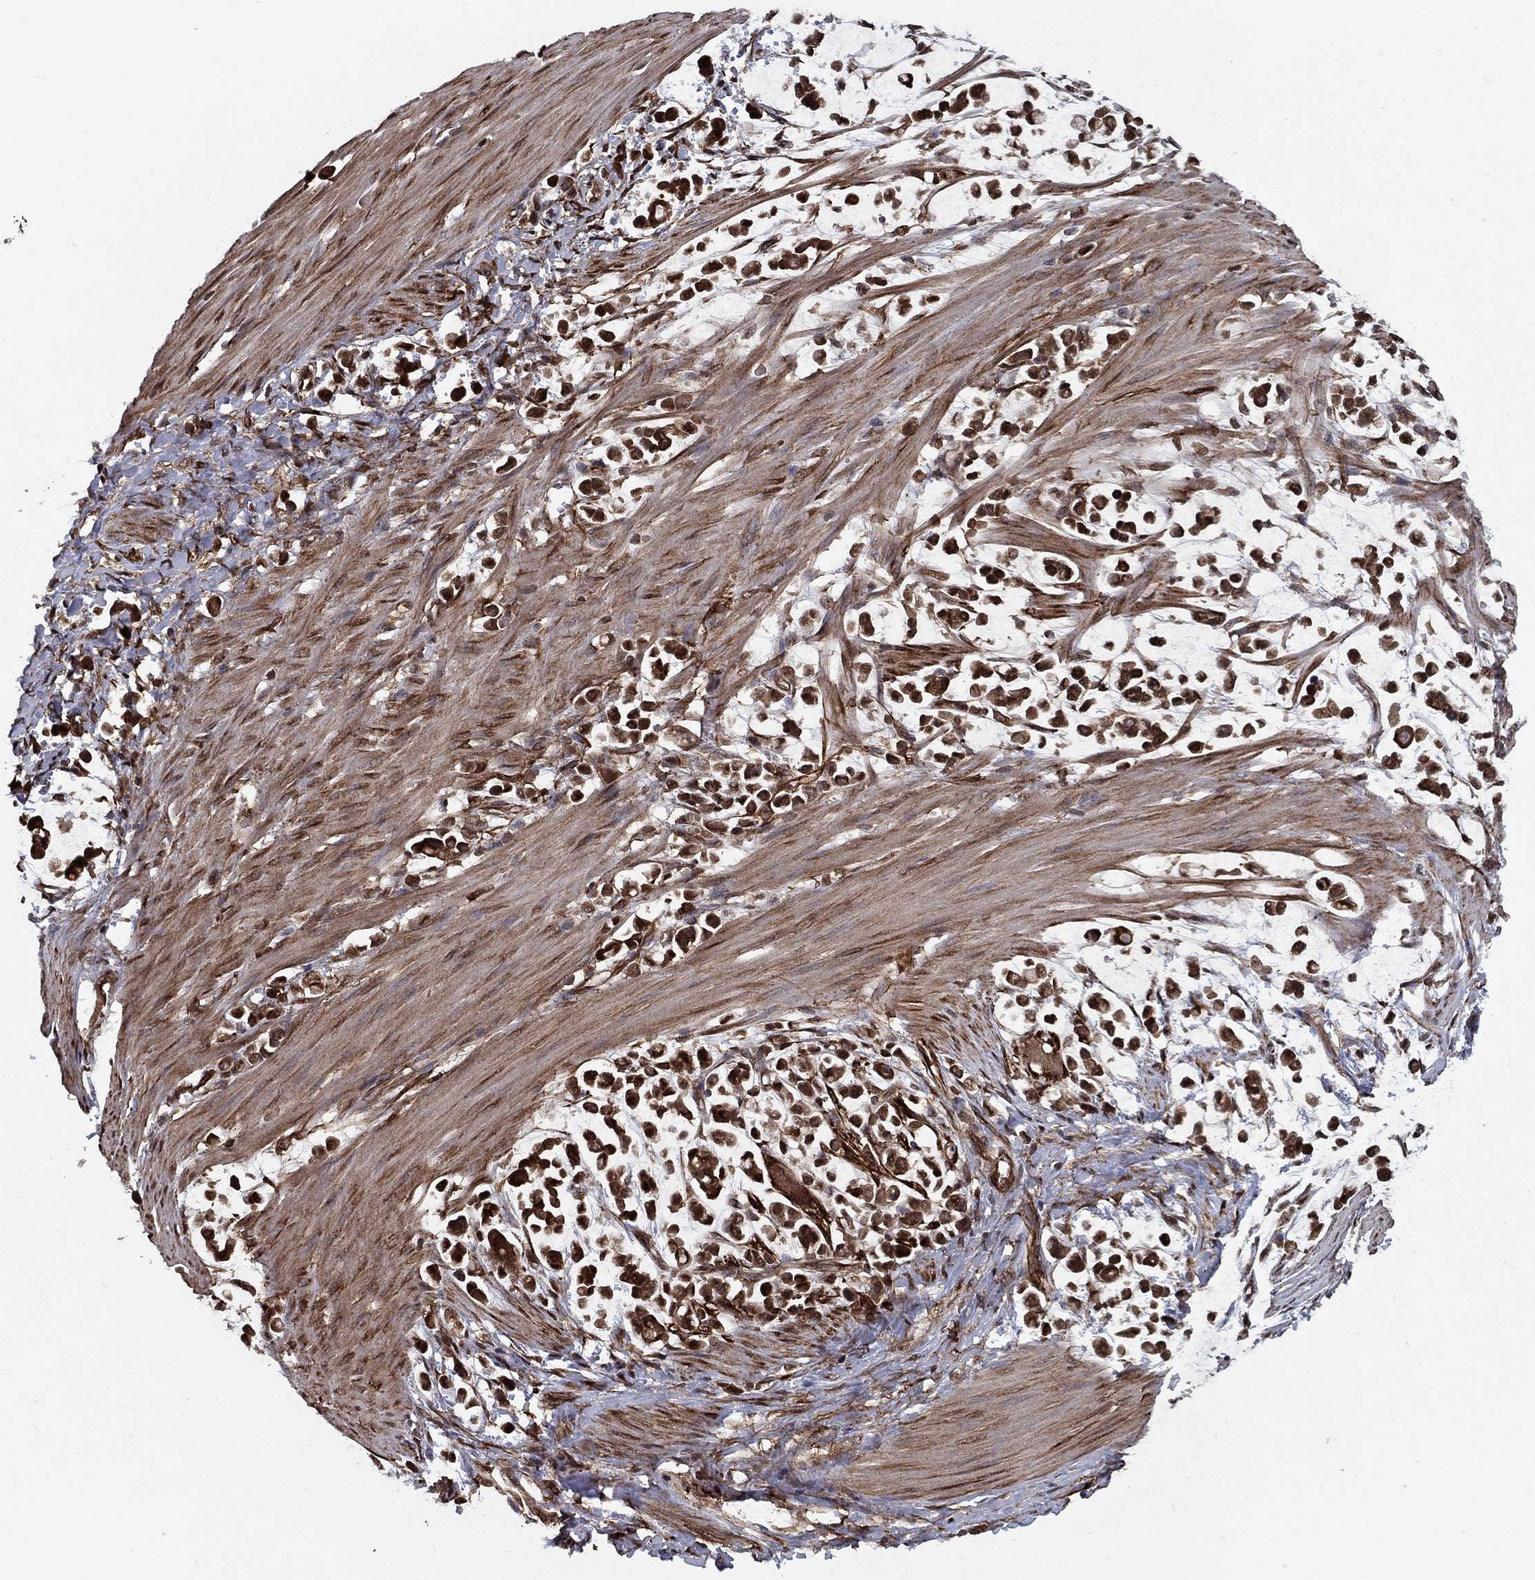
{"staining": {"intensity": "strong", "quantity": ">75%", "location": "cytoplasmic/membranous,nuclear"}, "tissue": "stomach cancer", "cell_type": "Tumor cells", "image_type": "cancer", "snomed": [{"axis": "morphology", "description": "Adenocarcinoma, NOS"}, {"axis": "topography", "description": "Stomach"}], "caption": "Immunohistochemistry micrograph of neoplastic tissue: stomach adenocarcinoma stained using IHC shows high levels of strong protein expression localized specifically in the cytoplasmic/membranous and nuclear of tumor cells, appearing as a cytoplasmic/membranous and nuclear brown color.", "gene": "CERS2", "patient": {"sex": "male", "age": 82}}